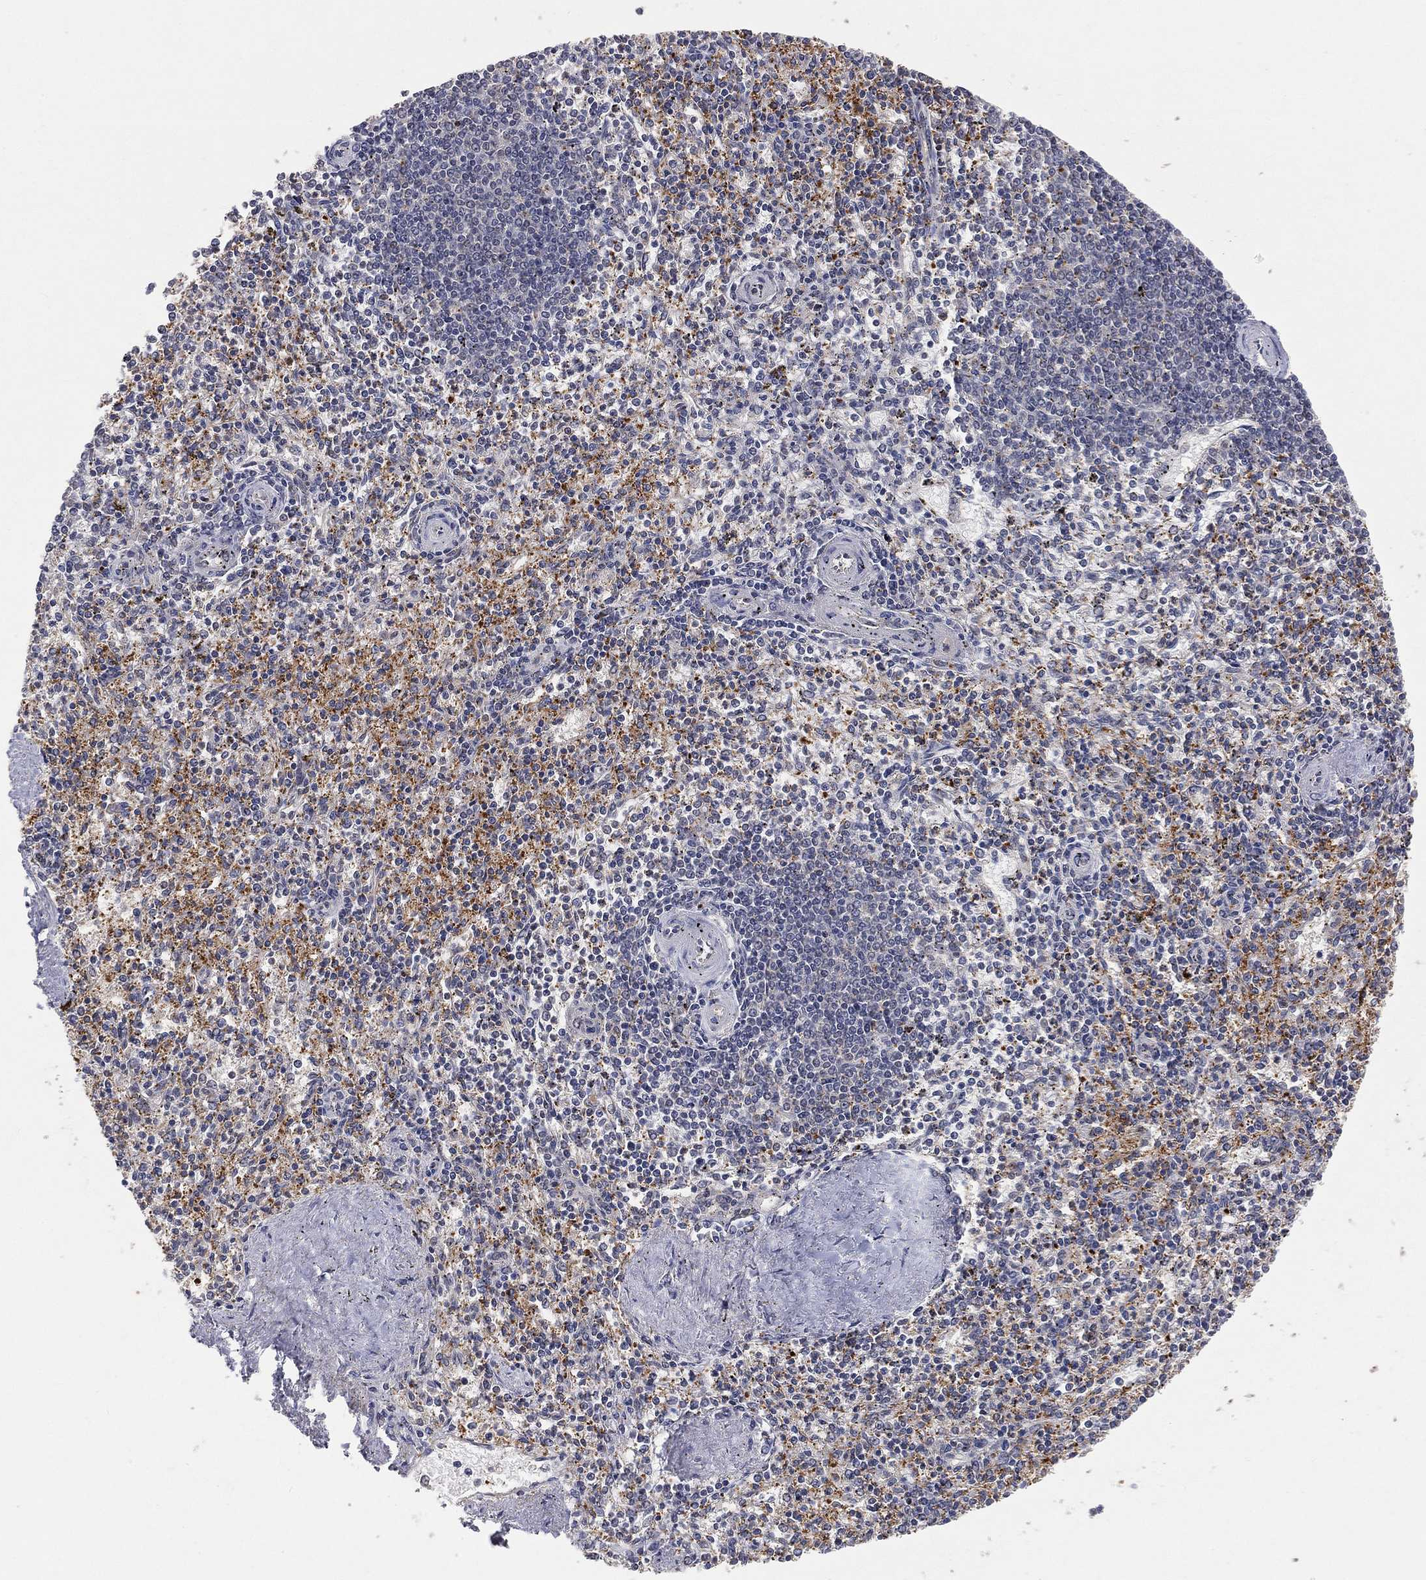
{"staining": {"intensity": "moderate", "quantity": "<25%", "location": "cytoplasmic/membranous"}, "tissue": "spleen", "cell_type": "Cells in red pulp", "image_type": "normal", "snomed": [{"axis": "morphology", "description": "Normal tissue, NOS"}, {"axis": "topography", "description": "Spleen"}], "caption": "This micrograph shows immunohistochemistry (IHC) staining of benign spleen, with low moderate cytoplasmic/membranous staining in about <25% of cells in red pulp.", "gene": "MAPK1", "patient": {"sex": "female", "age": 37}}